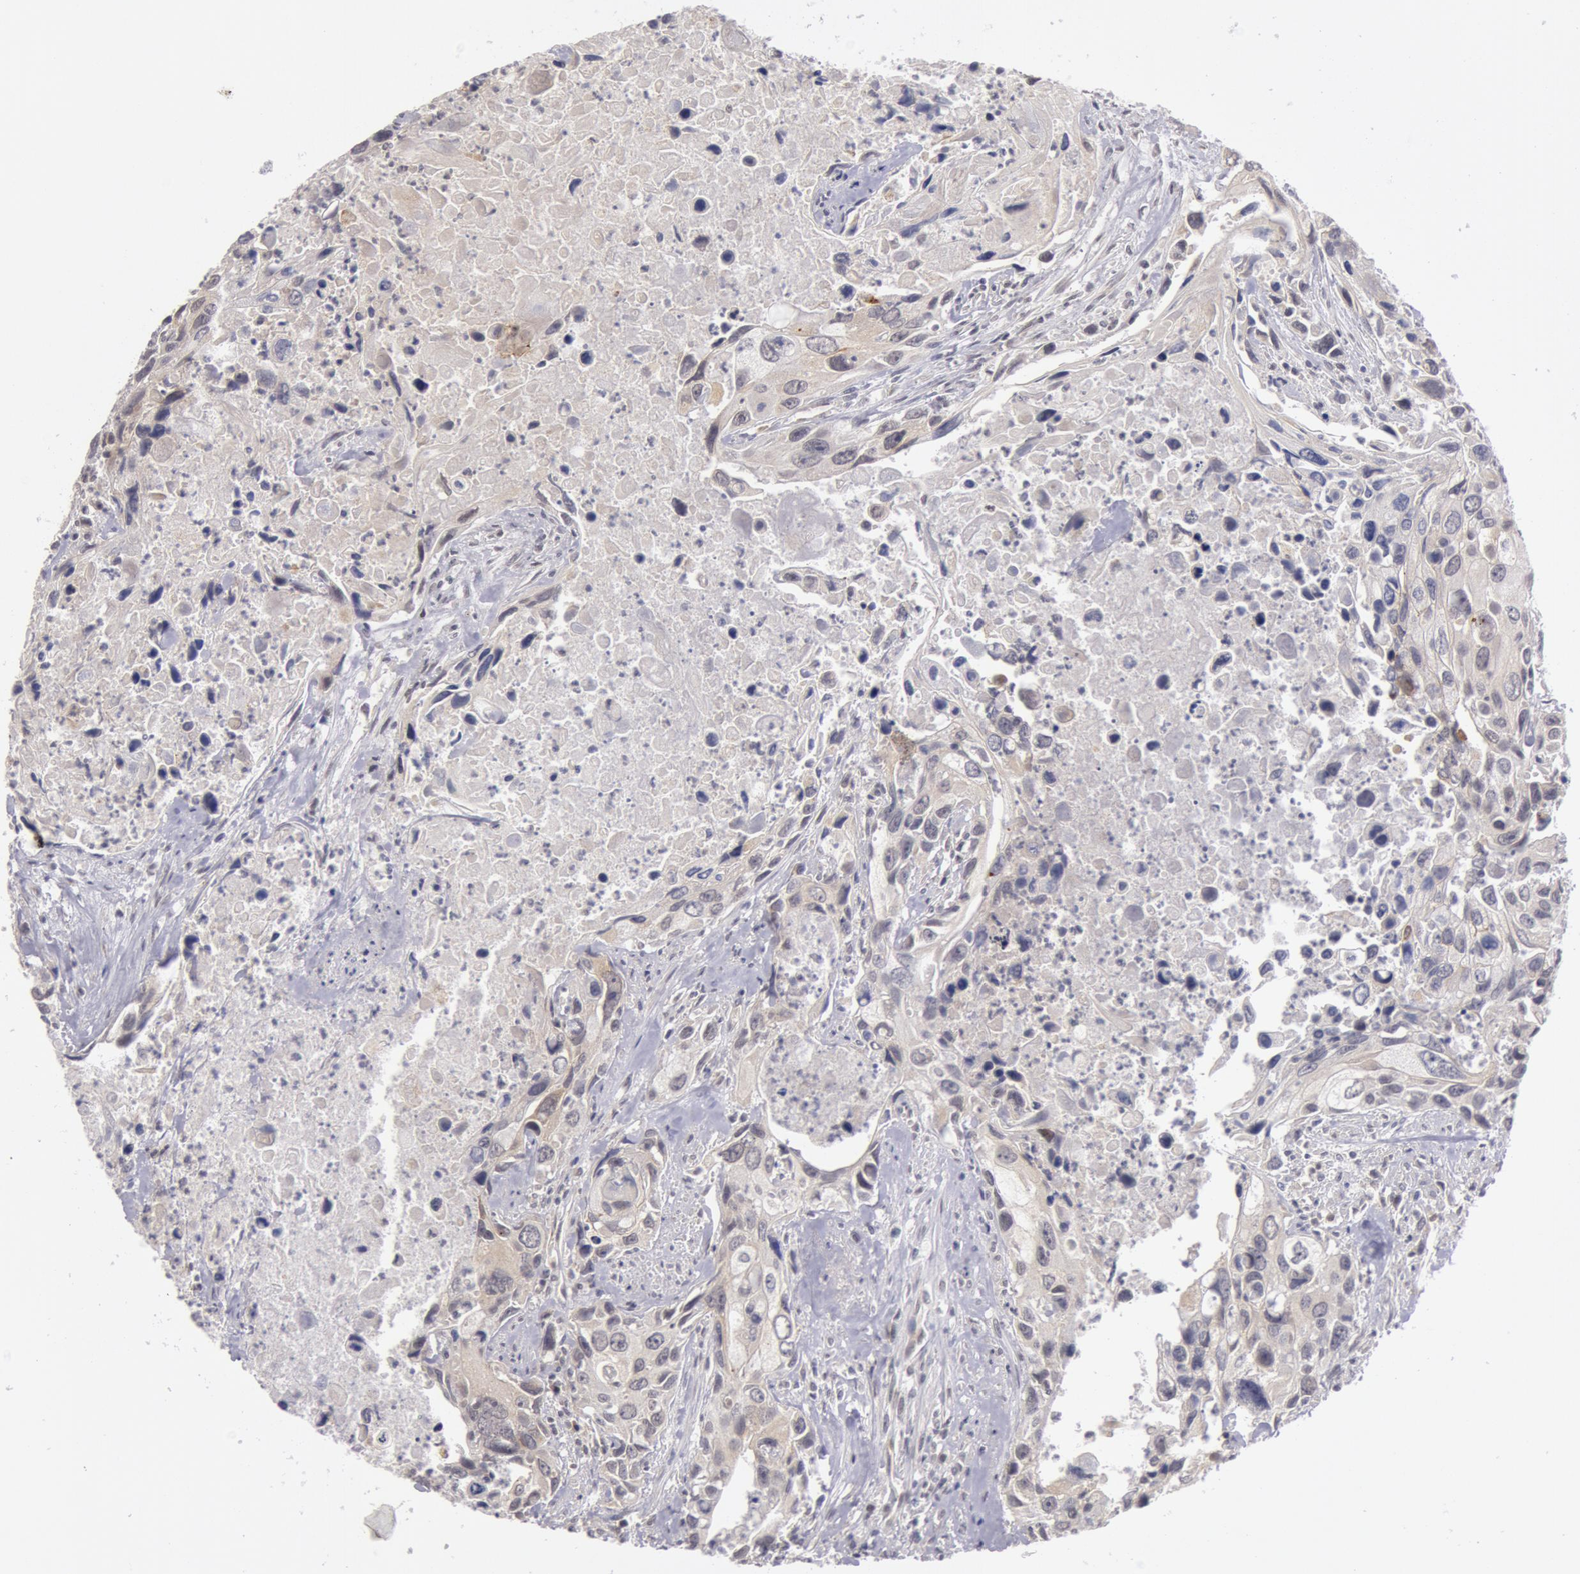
{"staining": {"intensity": "negative", "quantity": "none", "location": "none"}, "tissue": "urothelial cancer", "cell_type": "Tumor cells", "image_type": "cancer", "snomed": [{"axis": "morphology", "description": "Urothelial carcinoma, High grade"}, {"axis": "topography", "description": "Urinary bladder"}], "caption": "High-grade urothelial carcinoma stained for a protein using IHC displays no expression tumor cells.", "gene": "SYTL4", "patient": {"sex": "male", "age": 71}}